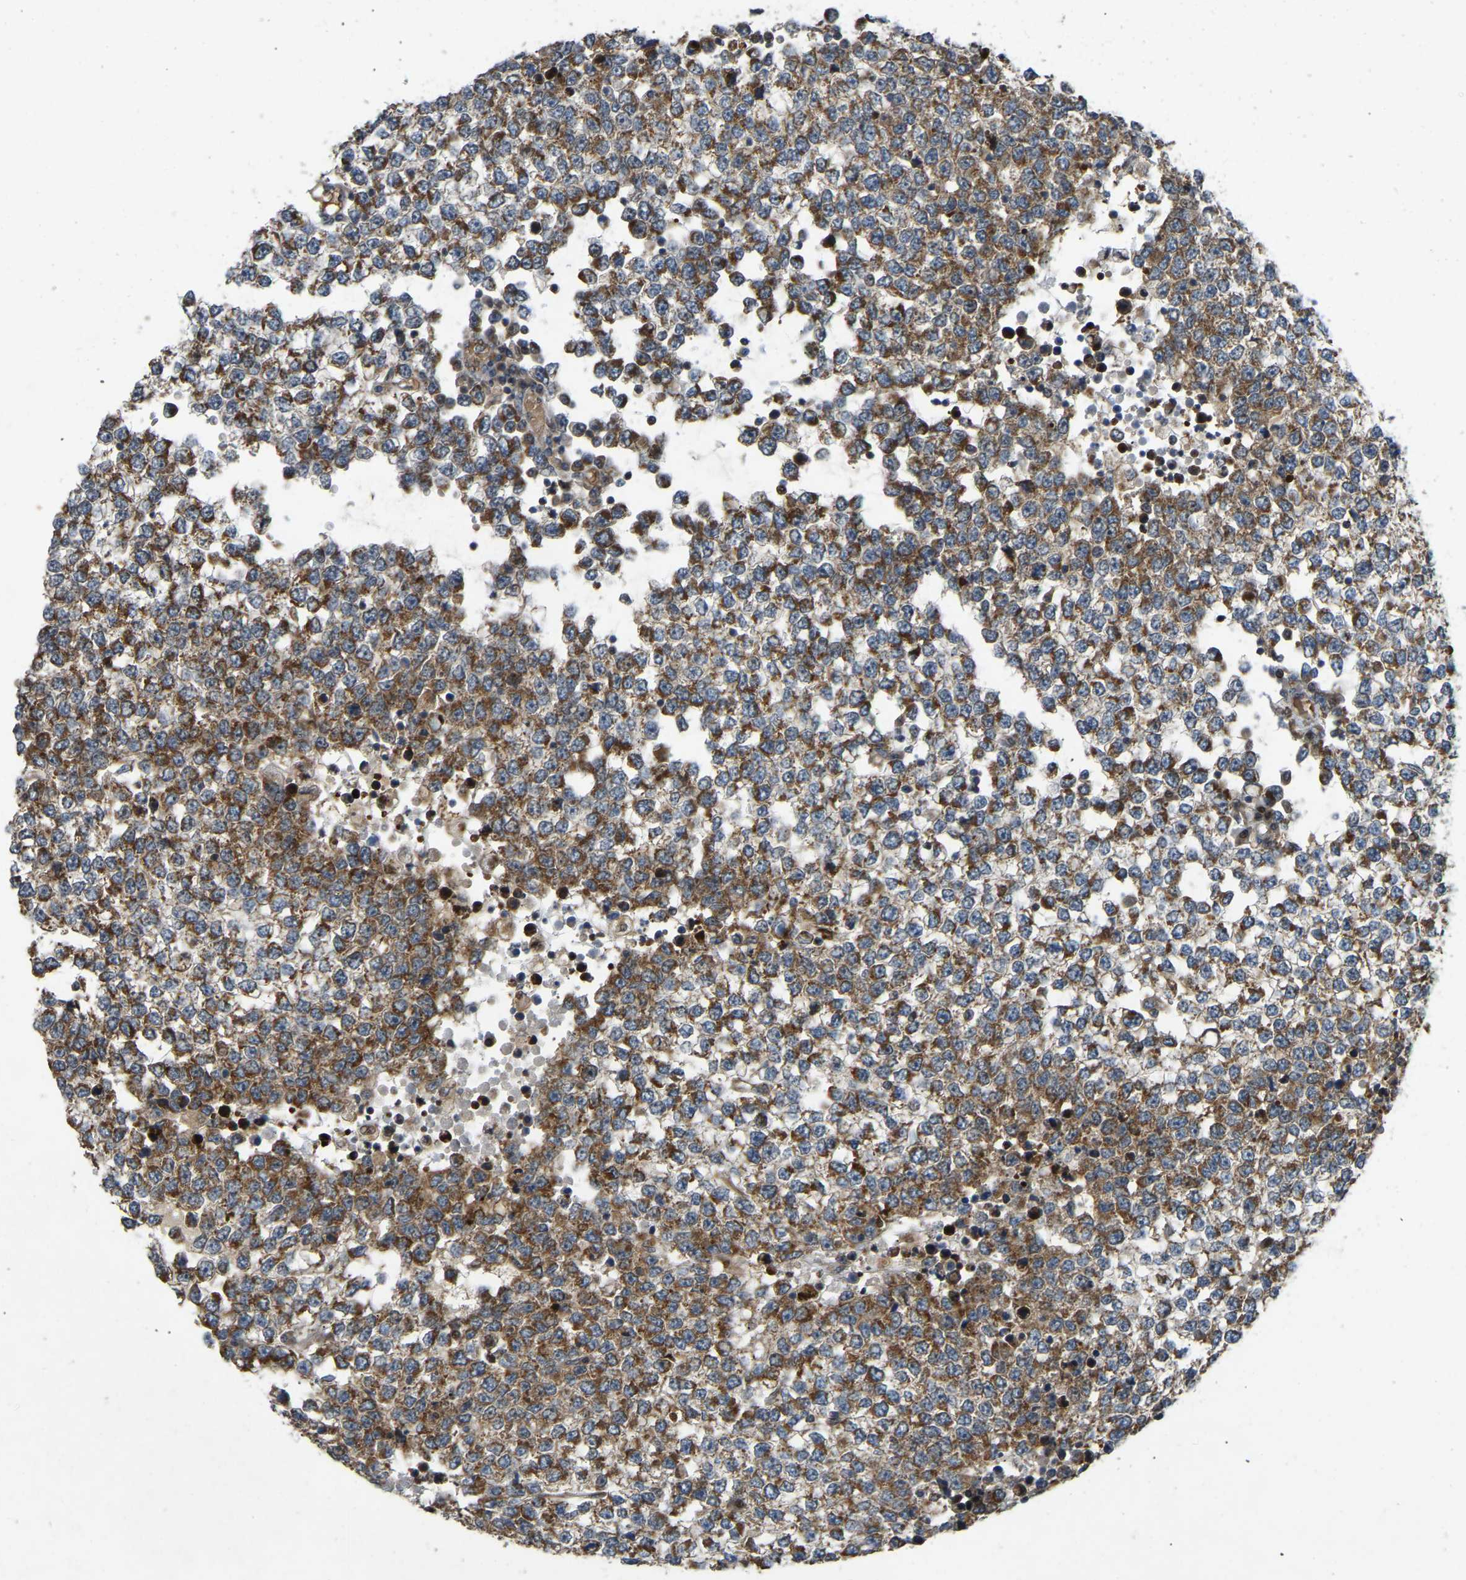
{"staining": {"intensity": "moderate", "quantity": ">75%", "location": "cytoplasmic/membranous"}, "tissue": "testis cancer", "cell_type": "Tumor cells", "image_type": "cancer", "snomed": [{"axis": "morphology", "description": "Seminoma, NOS"}, {"axis": "topography", "description": "Testis"}], "caption": "Immunohistochemistry (IHC) photomicrograph of neoplastic tissue: seminoma (testis) stained using immunohistochemistry (IHC) demonstrates medium levels of moderate protein expression localized specifically in the cytoplasmic/membranous of tumor cells, appearing as a cytoplasmic/membranous brown color.", "gene": "C21orf91", "patient": {"sex": "male", "age": 65}}